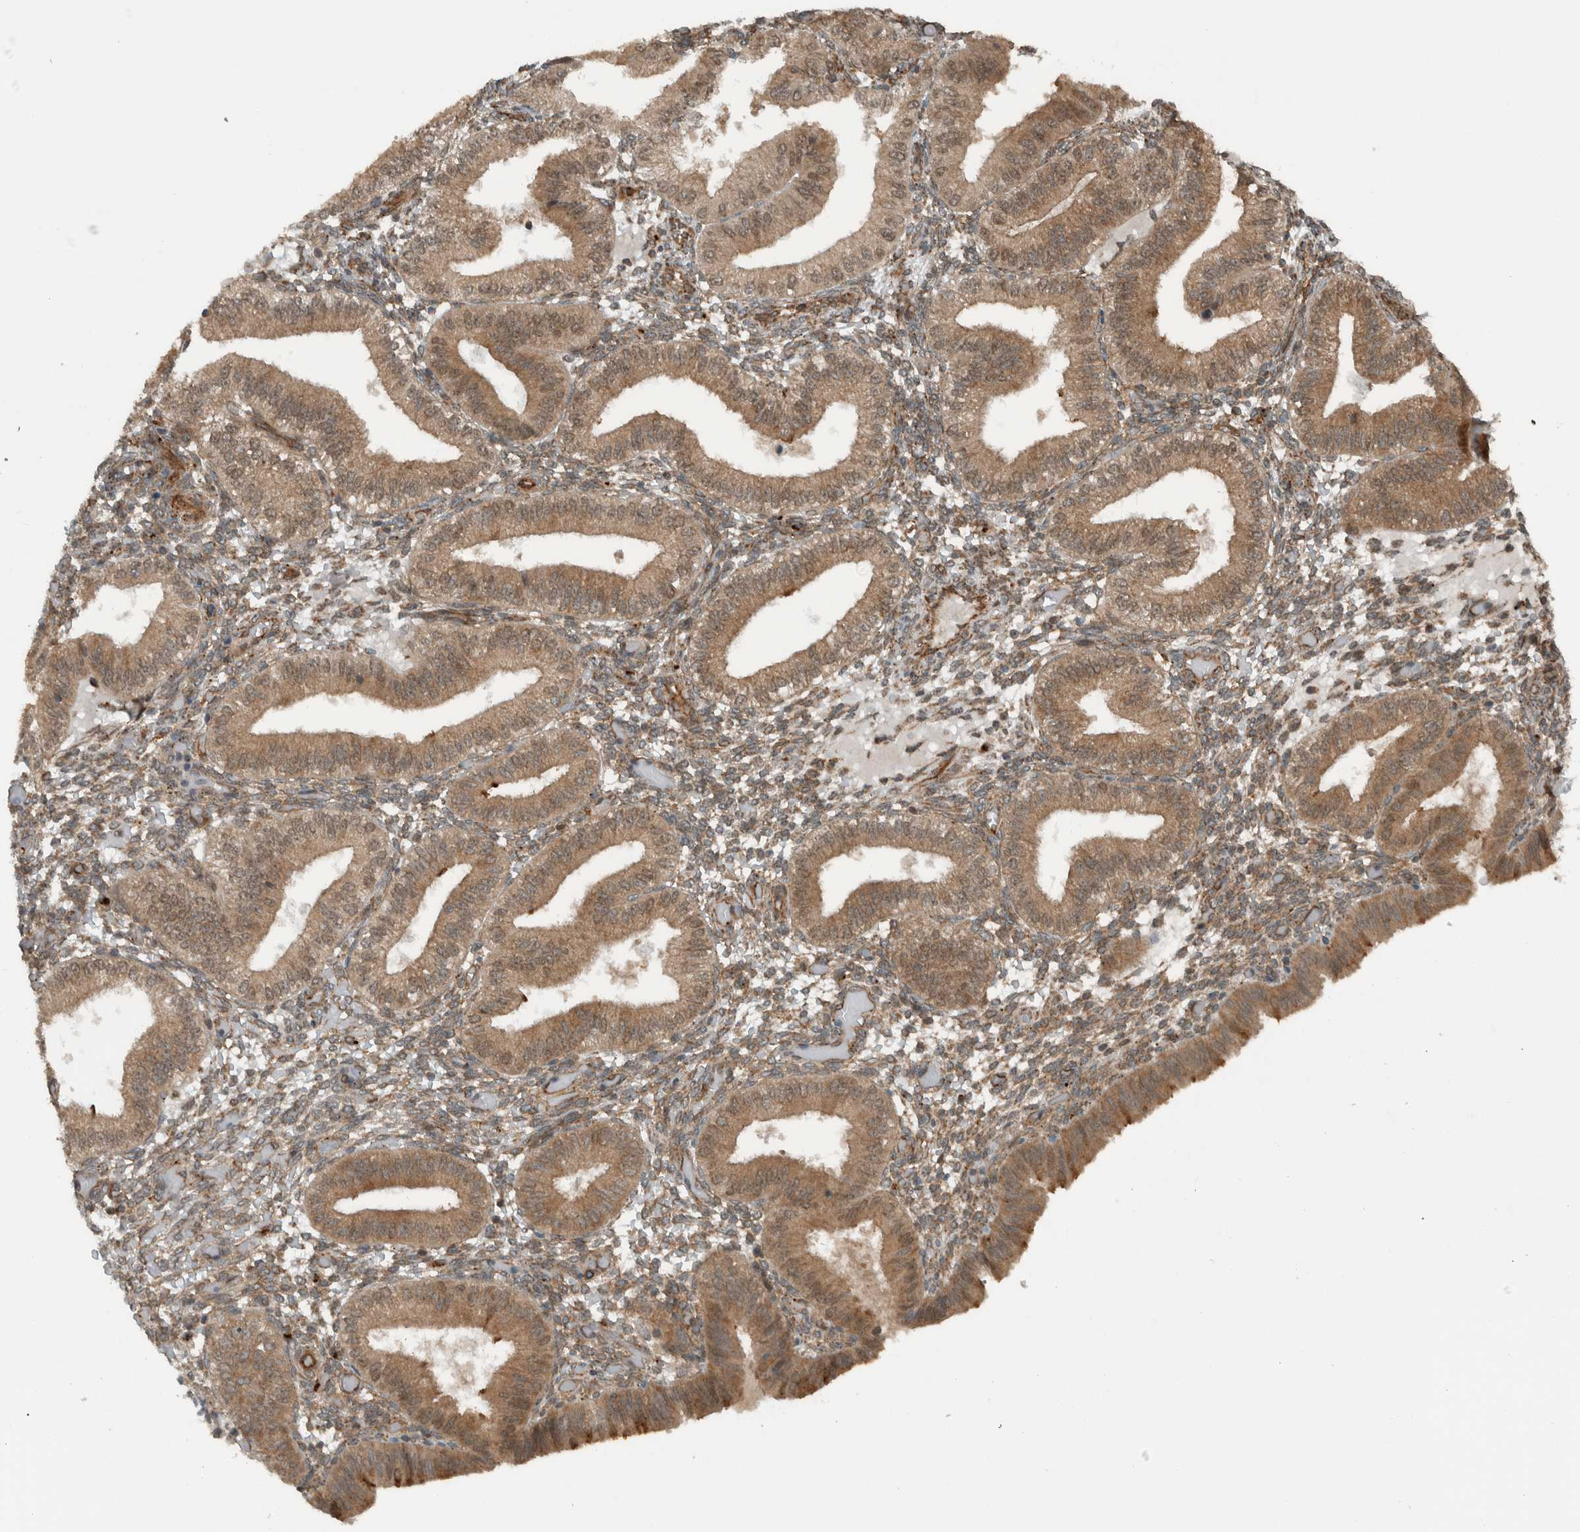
{"staining": {"intensity": "moderate", "quantity": ">75%", "location": "cytoplasmic/membranous"}, "tissue": "endometrium", "cell_type": "Cells in endometrial stroma", "image_type": "normal", "snomed": [{"axis": "morphology", "description": "Normal tissue, NOS"}, {"axis": "topography", "description": "Endometrium"}], "caption": "Cells in endometrial stroma exhibit medium levels of moderate cytoplasmic/membranous expression in approximately >75% of cells in normal endometrium. The protein is shown in brown color, while the nuclei are stained blue.", "gene": "GIGYF1", "patient": {"sex": "female", "age": 39}}